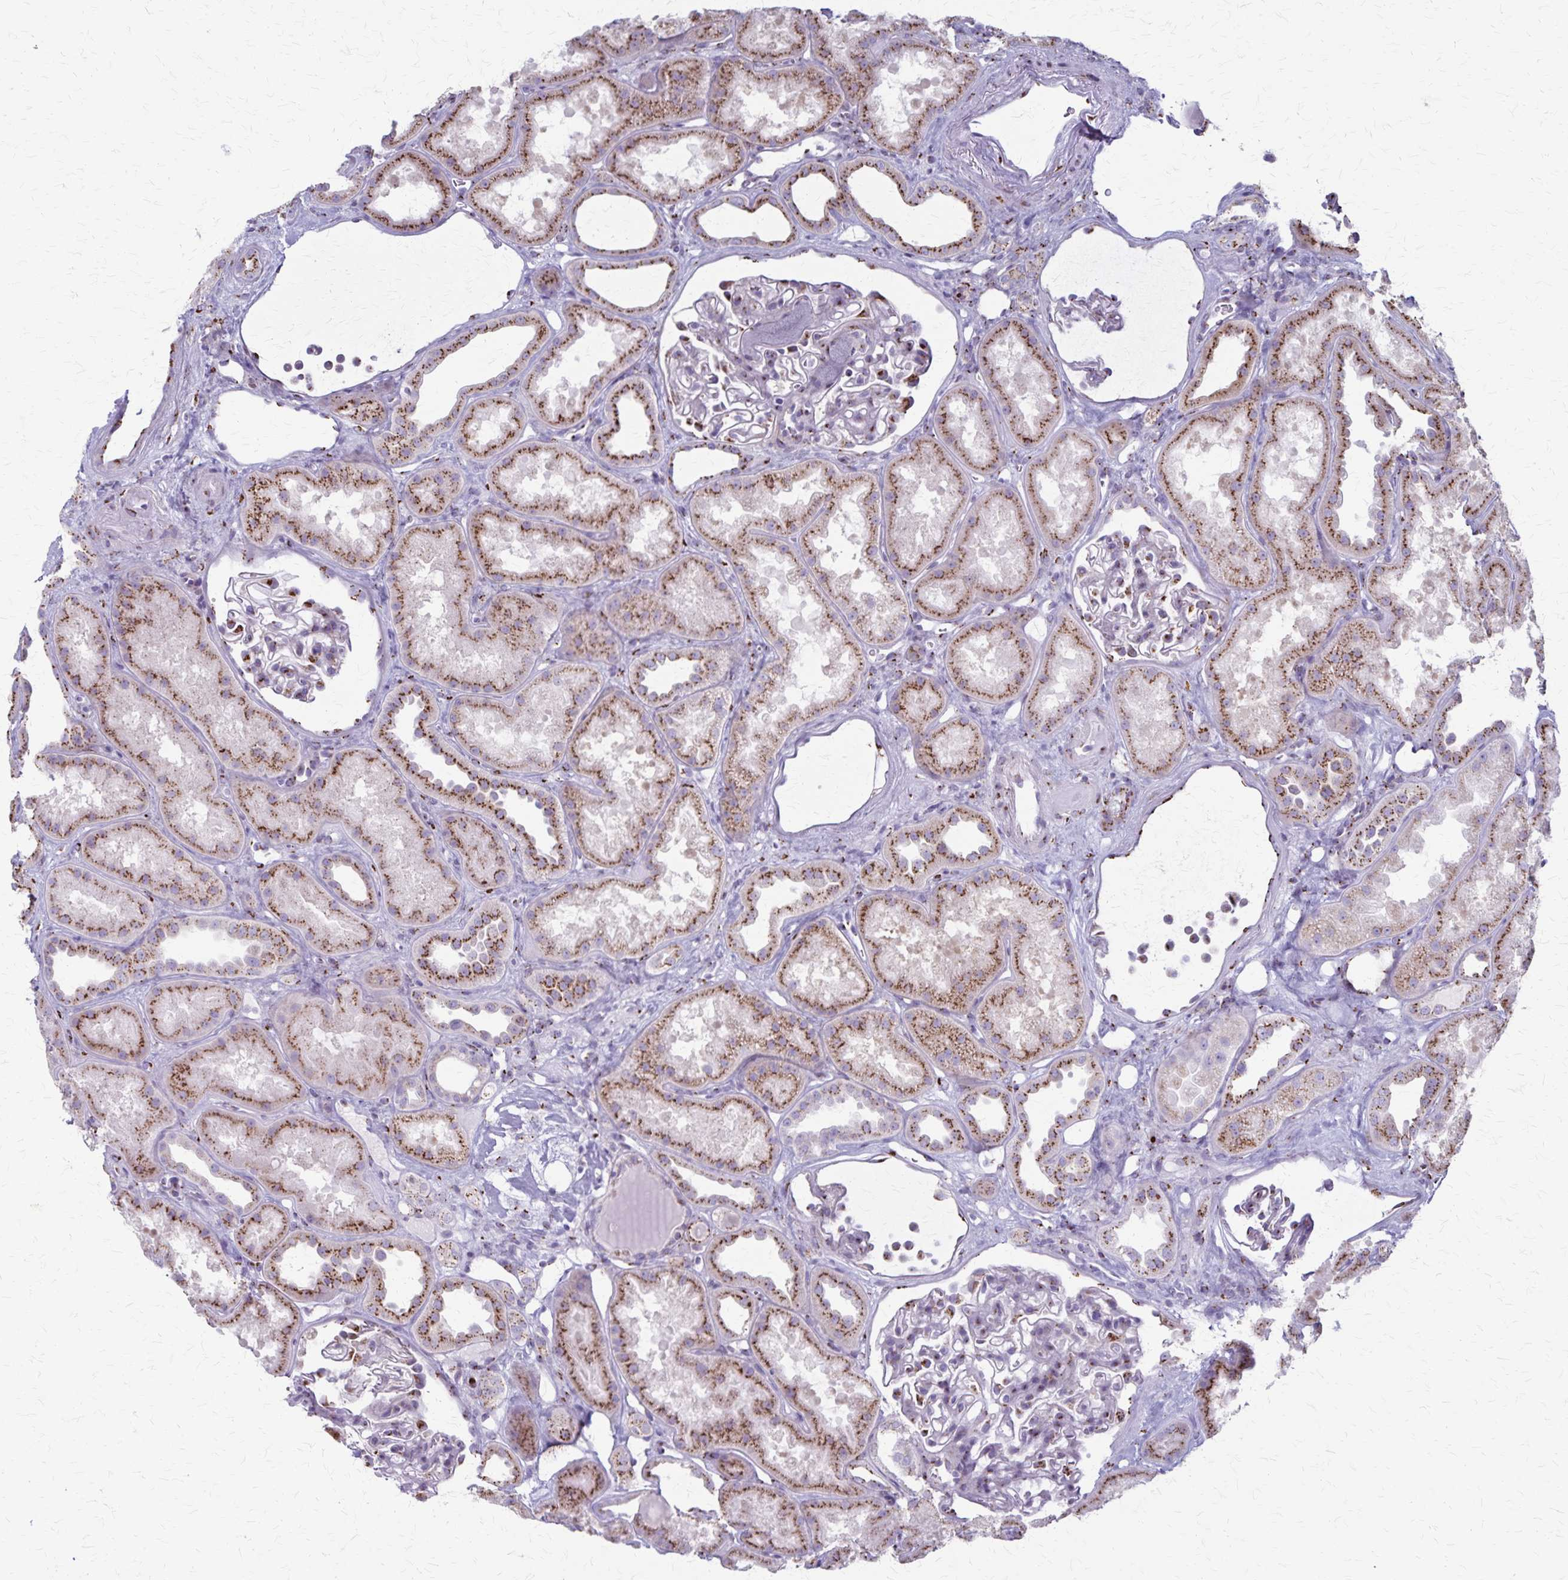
{"staining": {"intensity": "moderate", "quantity": "25%-75%", "location": "cytoplasmic/membranous"}, "tissue": "kidney", "cell_type": "Cells in glomeruli", "image_type": "normal", "snomed": [{"axis": "morphology", "description": "Normal tissue, NOS"}, {"axis": "topography", "description": "Kidney"}], "caption": "Protein expression by immunohistochemistry demonstrates moderate cytoplasmic/membranous expression in about 25%-75% of cells in glomeruli in unremarkable kidney. Using DAB (brown) and hematoxylin (blue) stains, captured at high magnification using brightfield microscopy.", "gene": "MCFD2", "patient": {"sex": "male", "age": 61}}